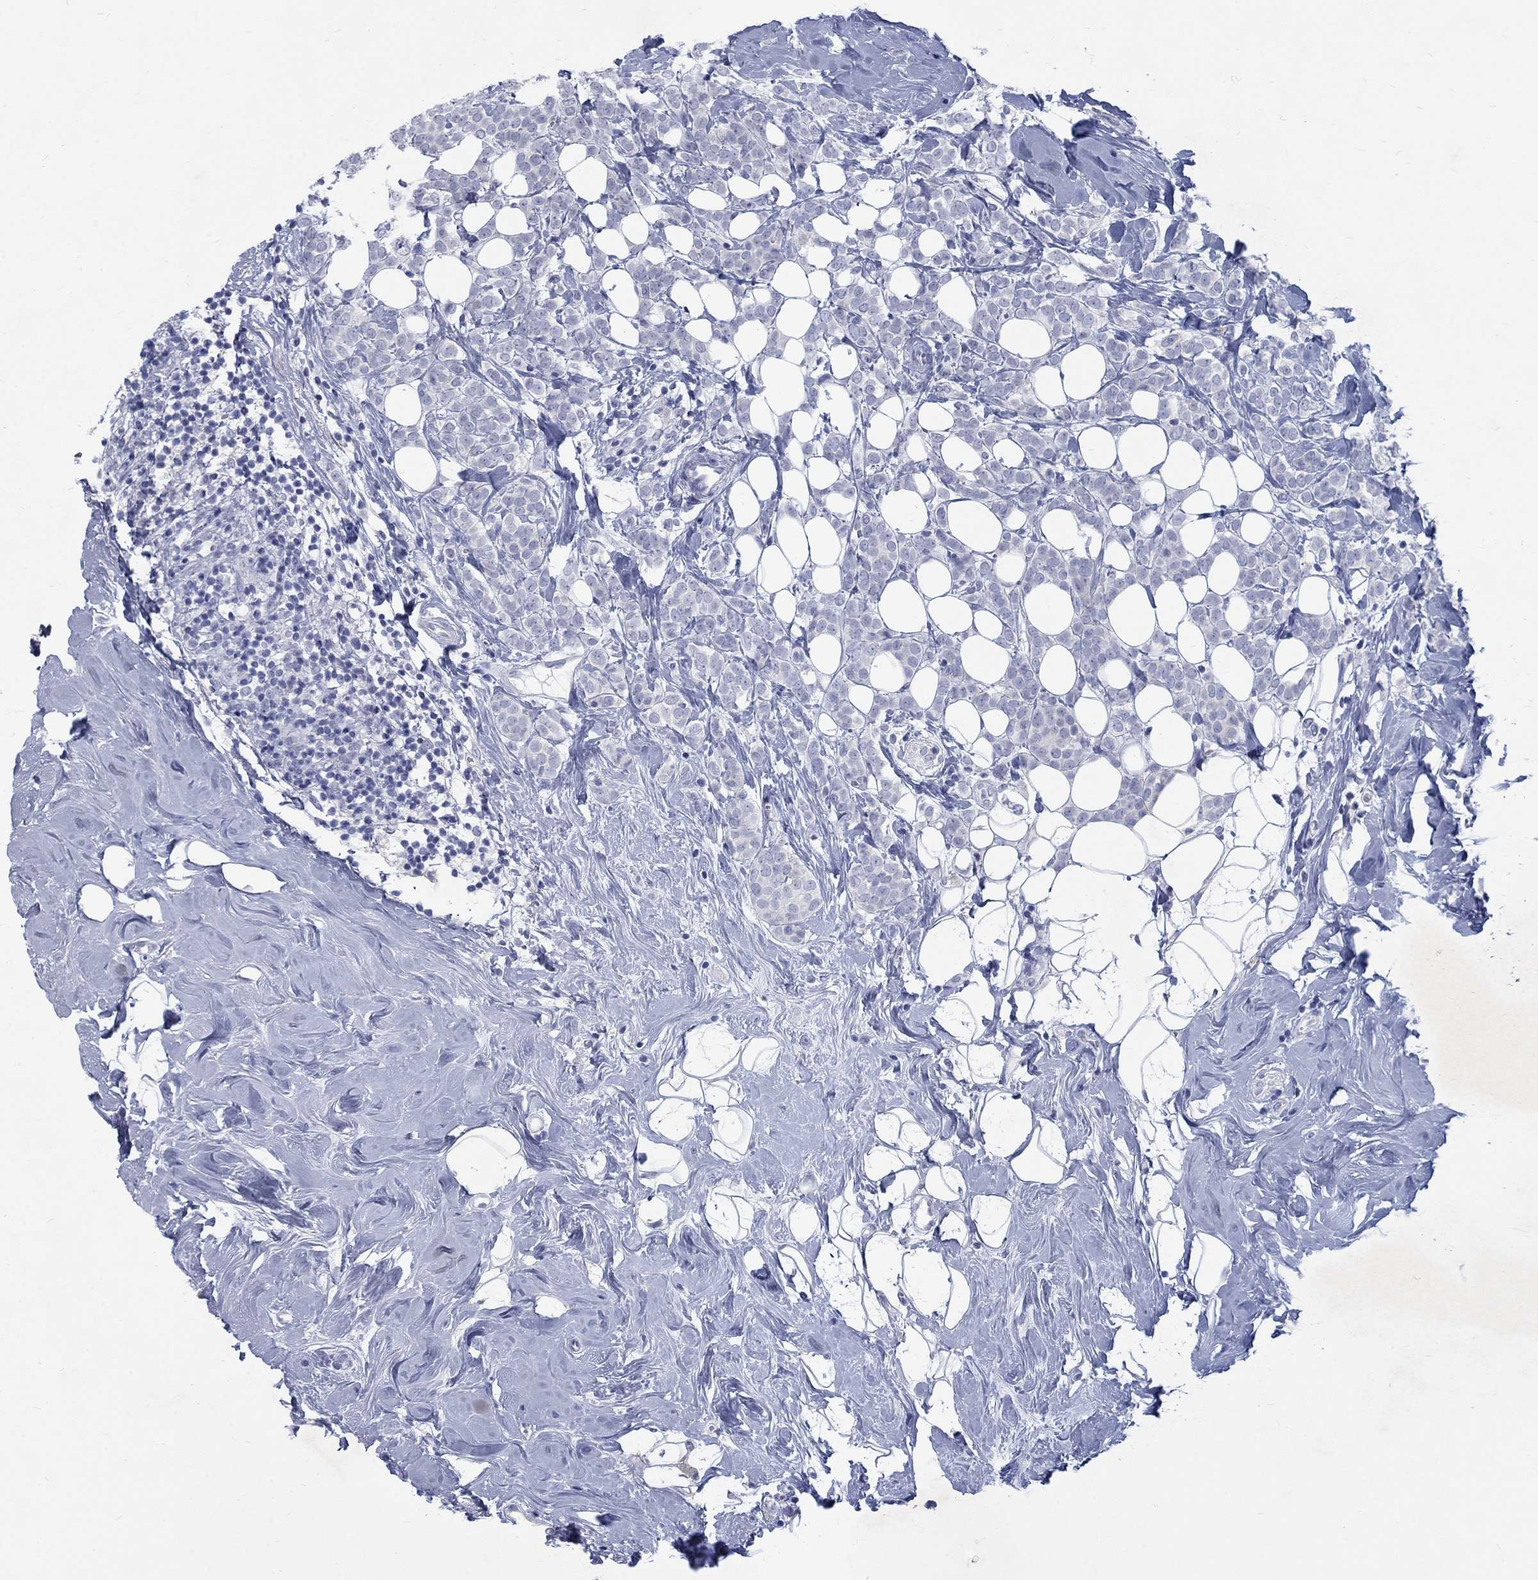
{"staining": {"intensity": "negative", "quantity": "none", "location": "none"}, "tissue": "breast cancer", "cell_type": "Tumor cells", "image_type": "cancer", "snomed": [{"axis": "morphology", "description": "Lobular carcinoma"}, {"axis": "topography", "description": "Breast"}], "caption": "This is an immunohistochemistry micrograph of human breast cancer (lobular carcinoma). There is no expression in tumor cells.", "gene": "RFTN2", "patient": {"sex": "female", "age": 49}}